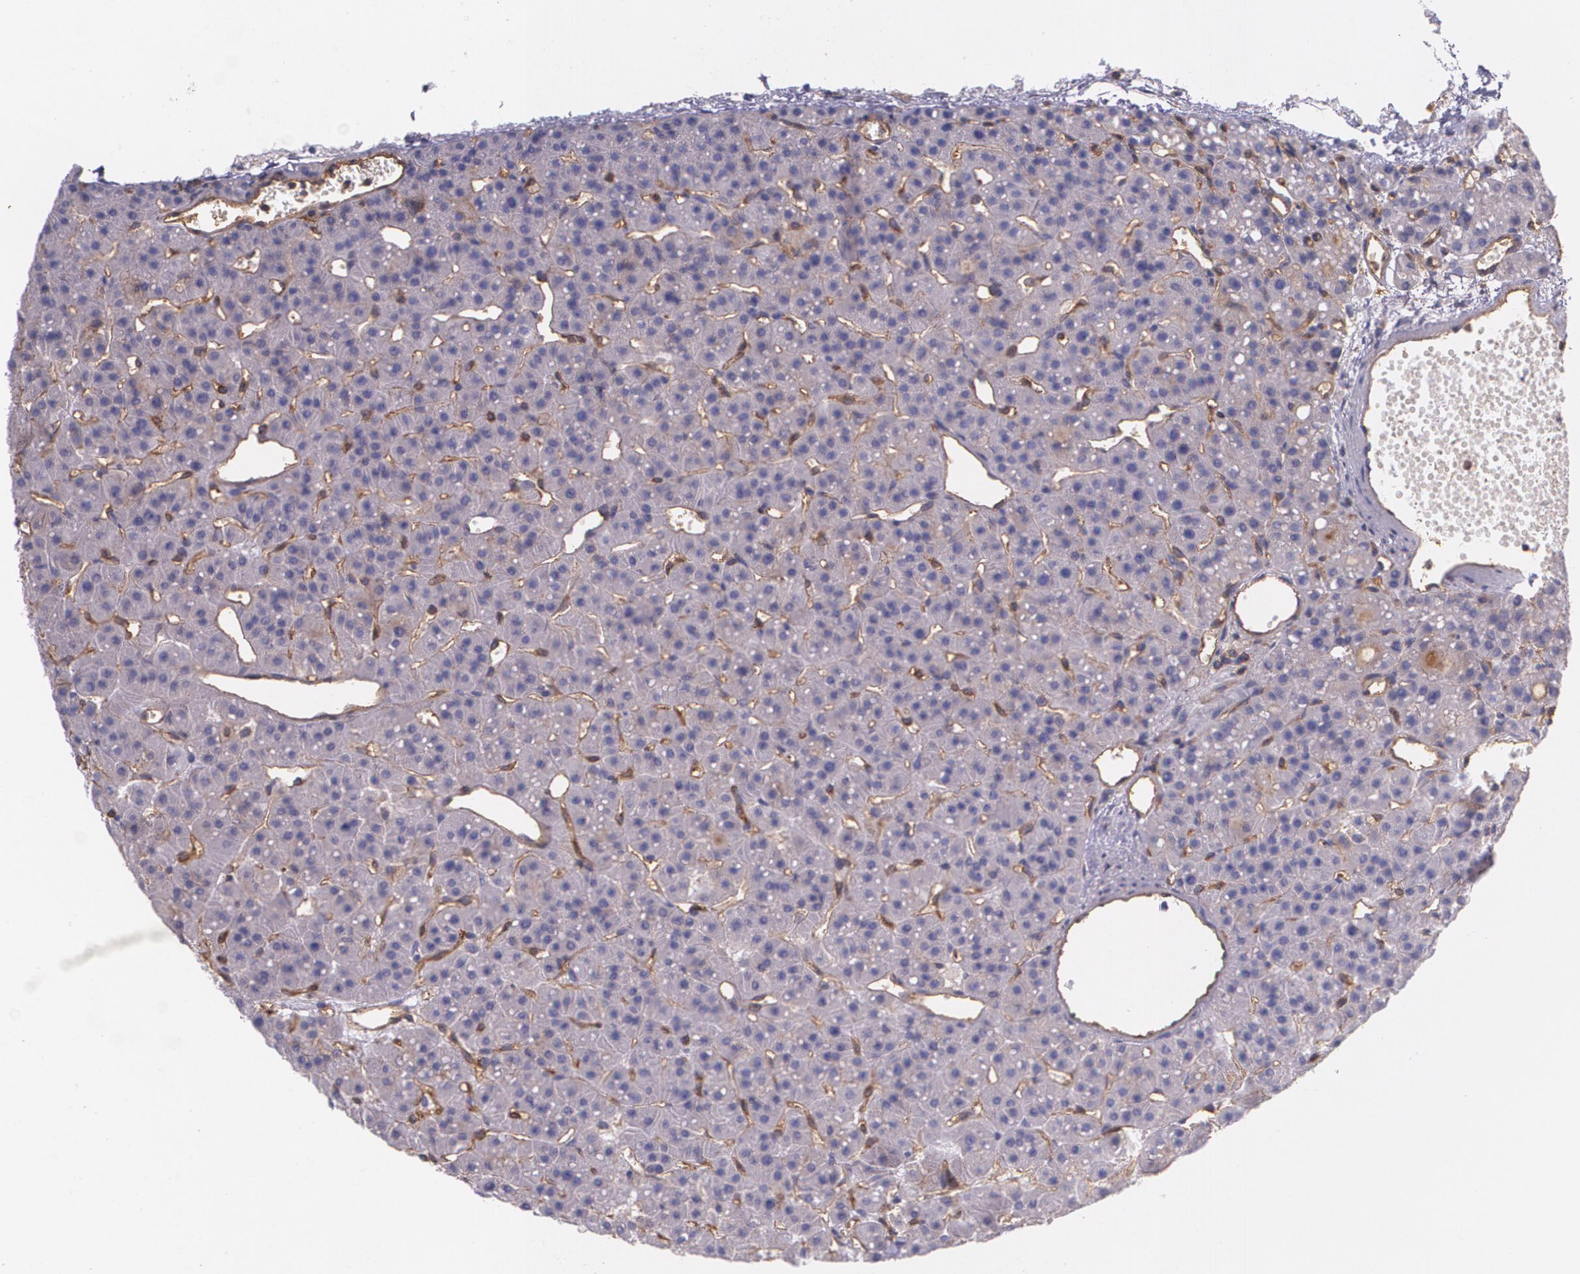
{"staining": {"intensity": "negative", "quantity": "none", "location": "none"}, "tissue": "parathyroid gland", "cell_type": "Glandular cells", "image_type": "normal", "snomed": [{"axis": "morphology", "description": "Normal tissue, NOS"}, {"axis": "topography", "description": "Parathyroid gland"}], "caption": "This micrograph is of normal parathyroid gland stained with IHC to label a protein in brown with the nuclei are counter-stained blue. There is no staining in glandular cells. (DAB immunohistochemistry (IHC) visualized using brightfield microscopy, high magnification).", "gene": "B2M", "patient": {"sex": "female", "age": 76}}